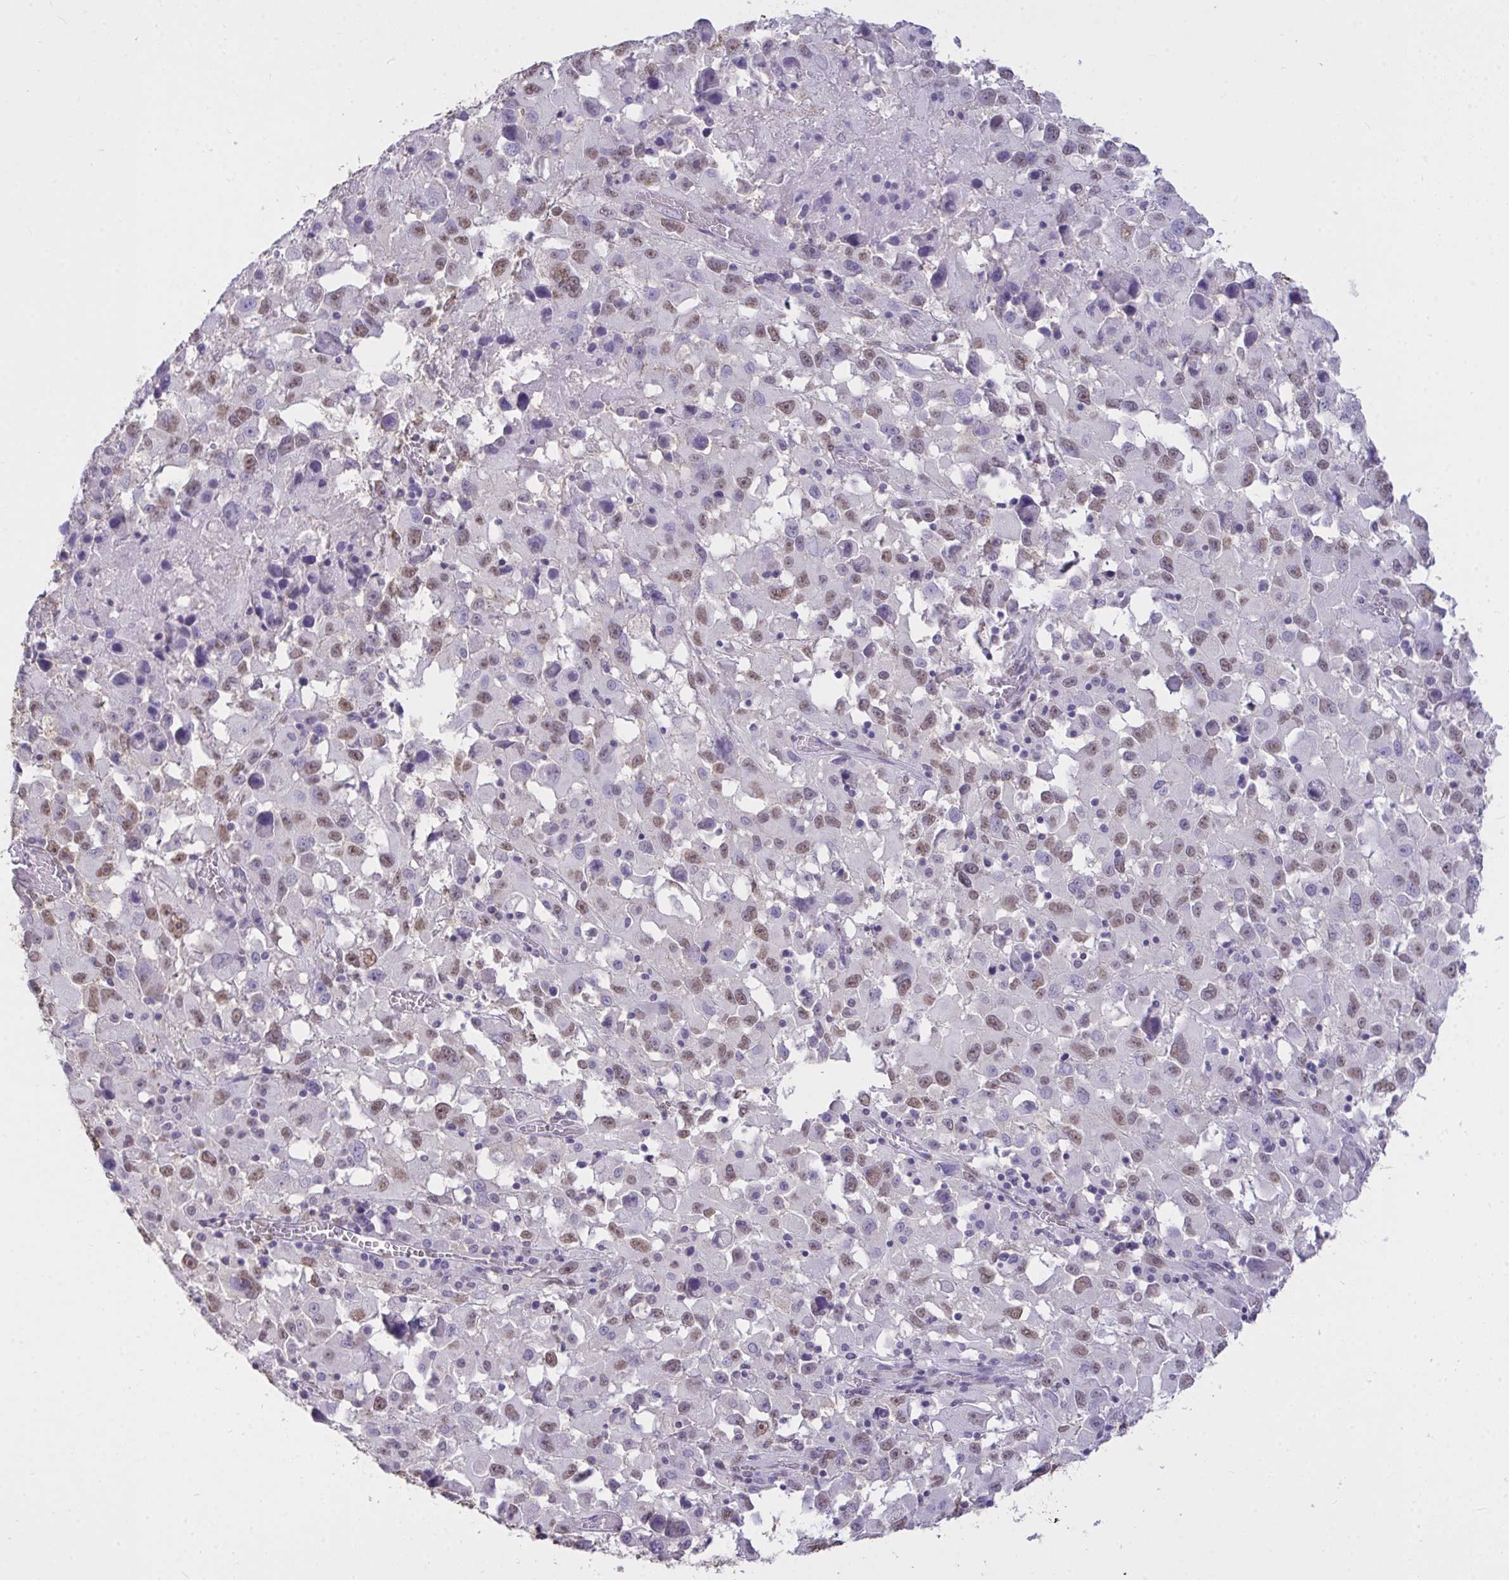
{"staining": {"intensity": "moderate", "quantity": ">75%", "location": "nuclear"}, "tissue": "melanoma", "cell_type": "Tumor cells", "image_type": "cancer", "snomed": [{"axis": "morphology", "description": "Malignant melanoma, Metastatic site"}, {"axis": "topography", "description": "Soft tissue"}], "caption": "Melanoma stained for a protein reveals moderate nuclear positivity in tumor cells.", "gene": "SEMA6B", "patient": {"sex": "male", "age": 50}}